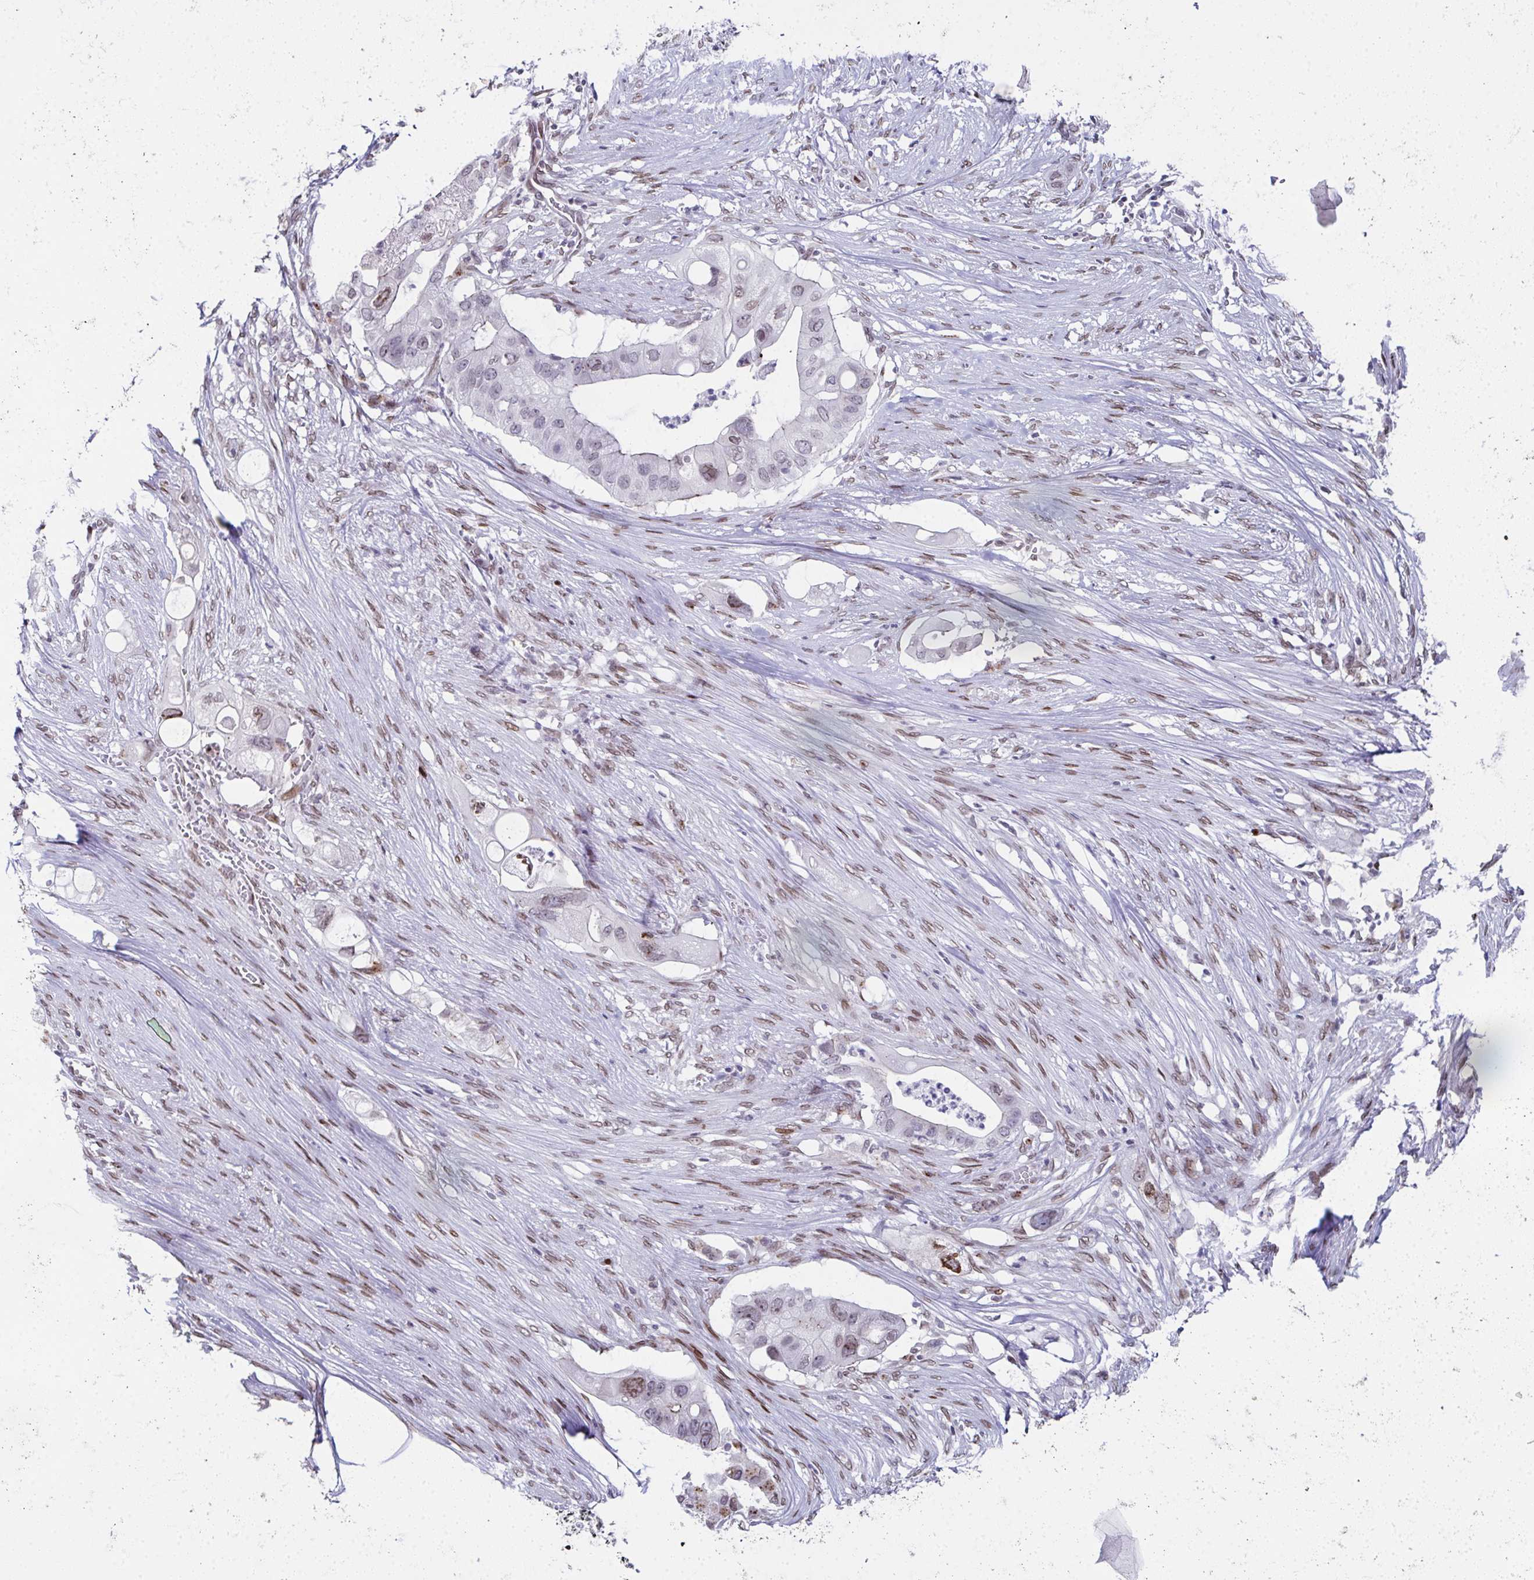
{"staining": {"intensity": "weak", "quantity": "<25%", "location": "nuclear"}, "tissue": "pancreatic cancer", "cell_type": "Tumor cells", "image_type": "cancer", "snomed": [{"axis": "morphology", "description": "Adenocarcinoma, NOS"}, {"axis": "topography", "description": "Pancreas"}], "caption": "An immunohistochemistry micrograph of adenocarcinoma (pancreatic) is shown. There is no staining in tumor cells of adenocarcinoma (pancreatic).", "gene": "RB1", "patient": {"sex": "female", "age": 72}}